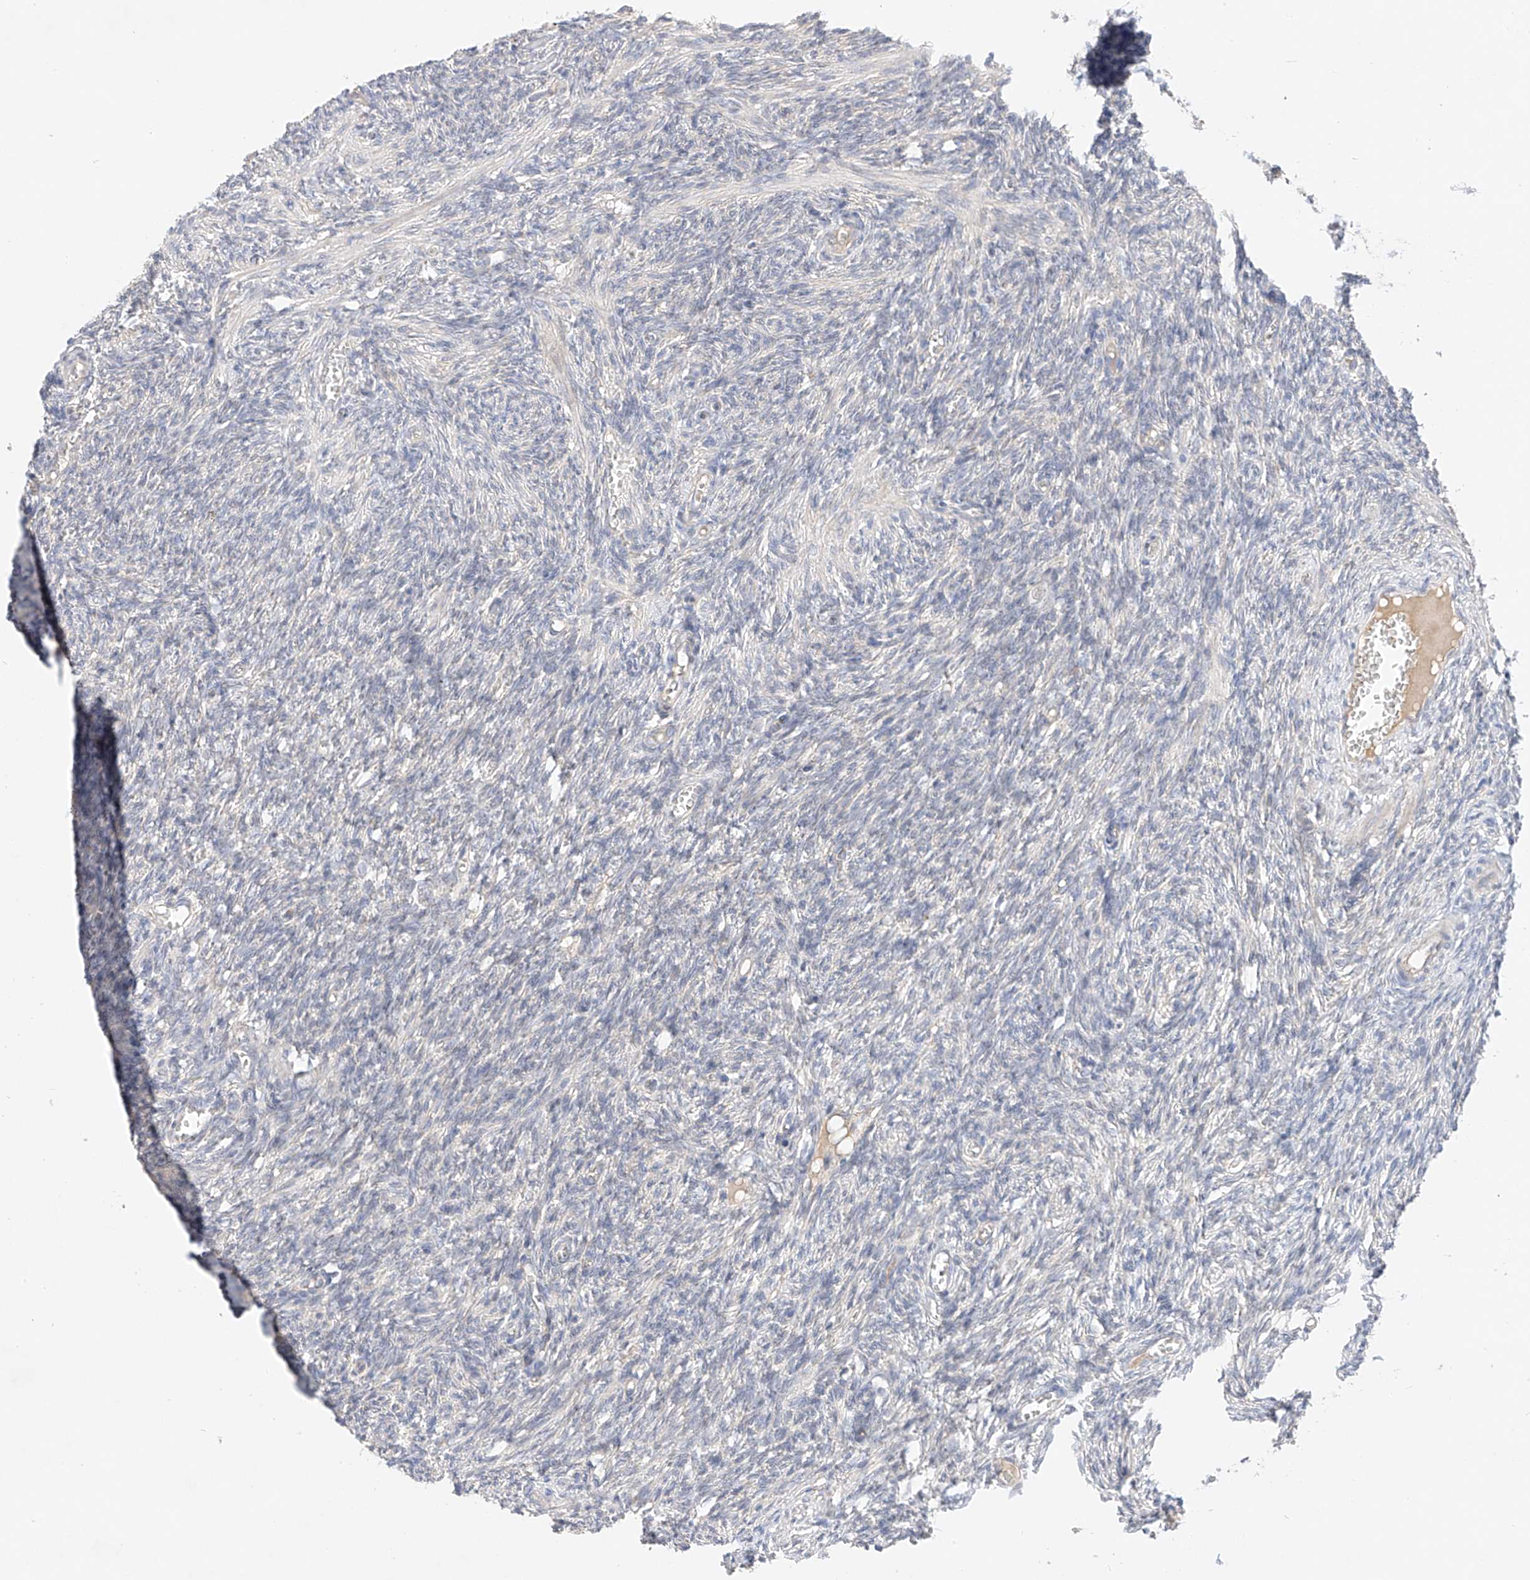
{"staining": {"intensity": "weak", "quantity": "<25%", "location": "cytoplasmic/membranous"}, "tissue": "ovary", "cell_type": "Ovarian stroma cells", "image_type": "normal", "snomed": [{"axis": "morphology", "description": "Normal tissue, NOS"}, {"axis": "topography", "description": "Ovary"}], "caption": "DAB immunohistochemical staining of unremarkable human ovary reveals no significant staining in ovarian stroma cells.", "gene": "IL22RA2", "patient": {"sex": "female", "age": 27}}